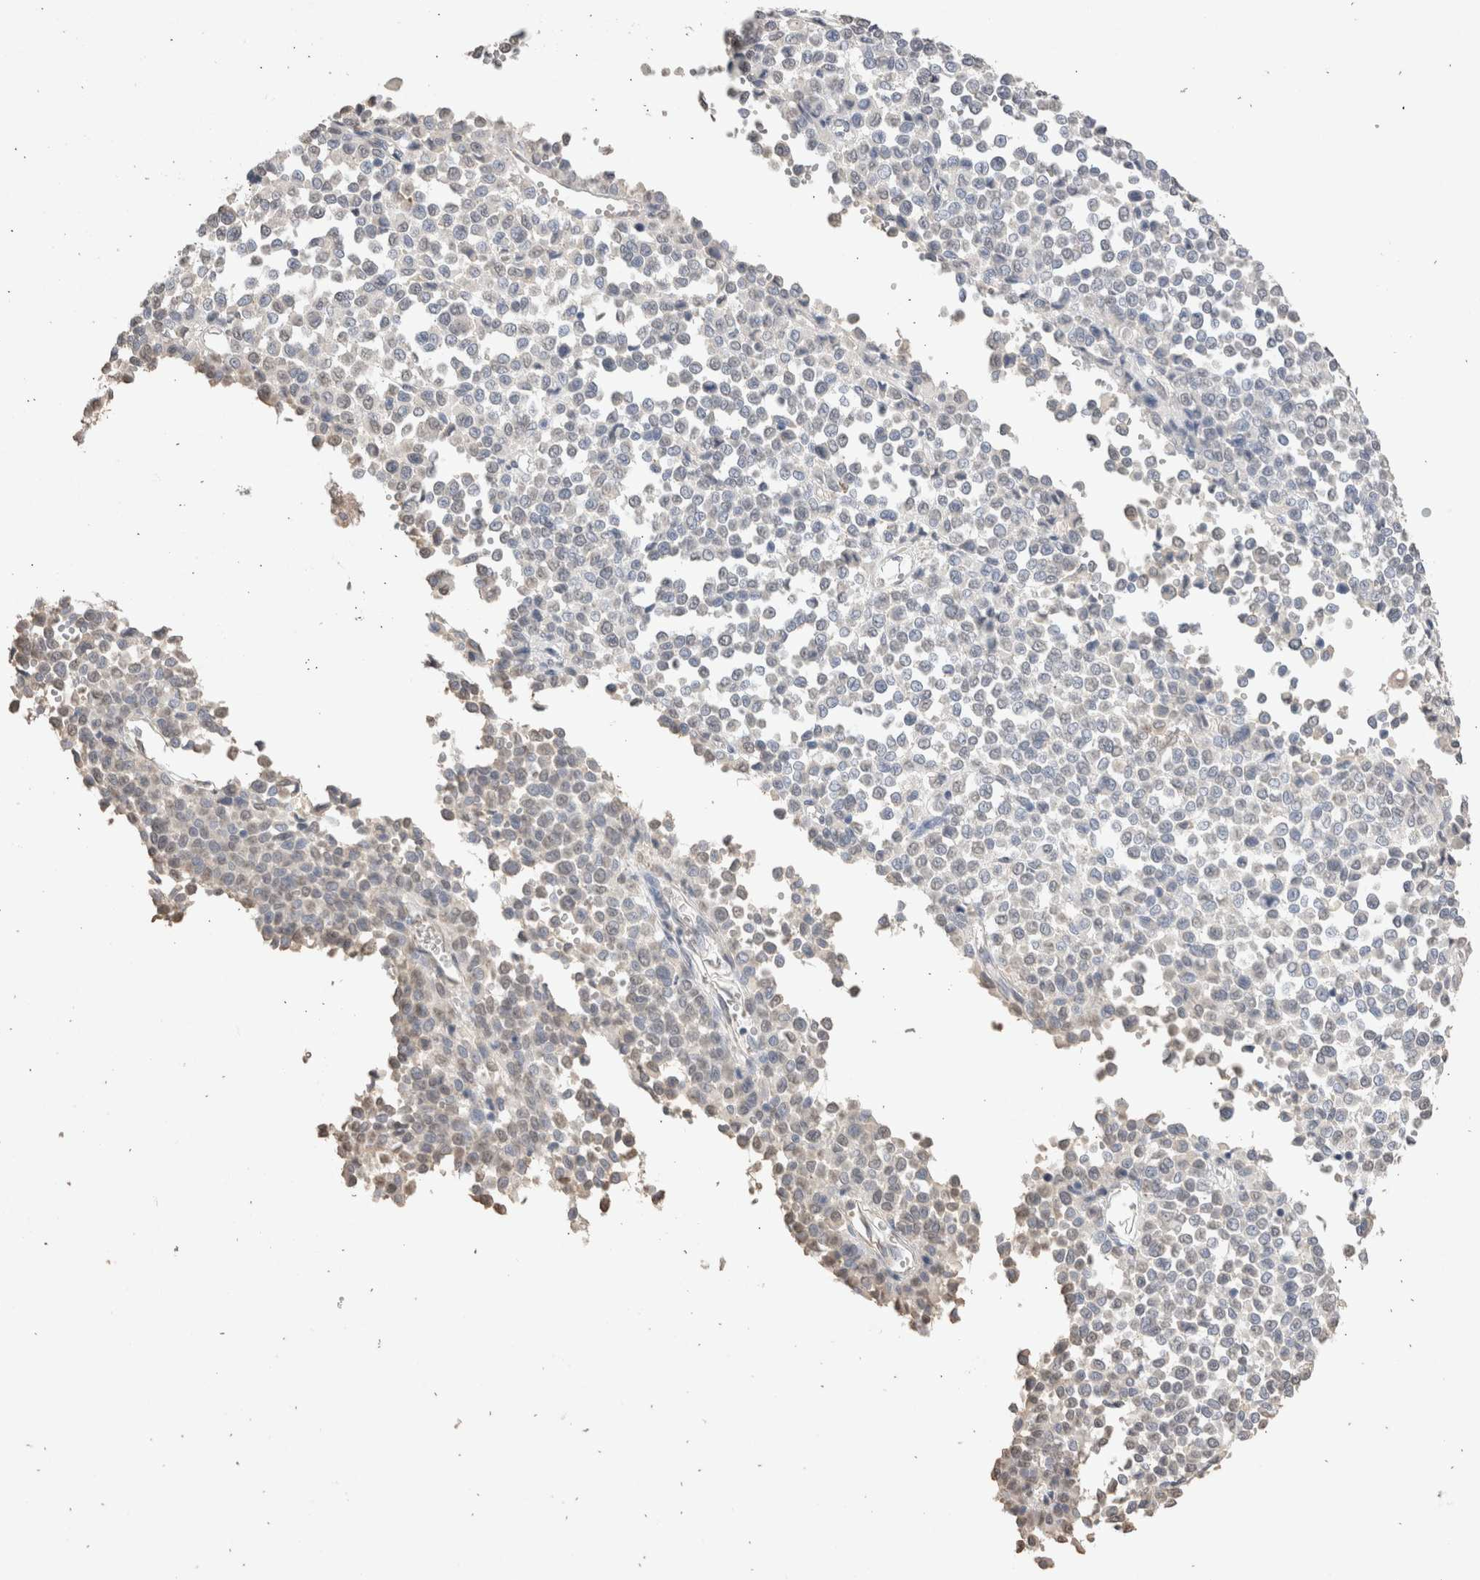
{"staining": {"intensity": "negative", "quantity": "none", "location": "none"}, "tissue": "melanoma", "cell_type": "Tumor cells", "image_type": "cancer", "snomed": [{"axis": "morphology", "description": "Malignant melanoma, Metastatic site"}, {"axis": "topography", "description": "Pancreas"}], "caption": "Malignant melanoma (metastatic site) was stained to show a protein in brown. There is no significant staining in tumor cells.", "gene": "LGALS2", "patient": {"sex": "female", "age": 30}}